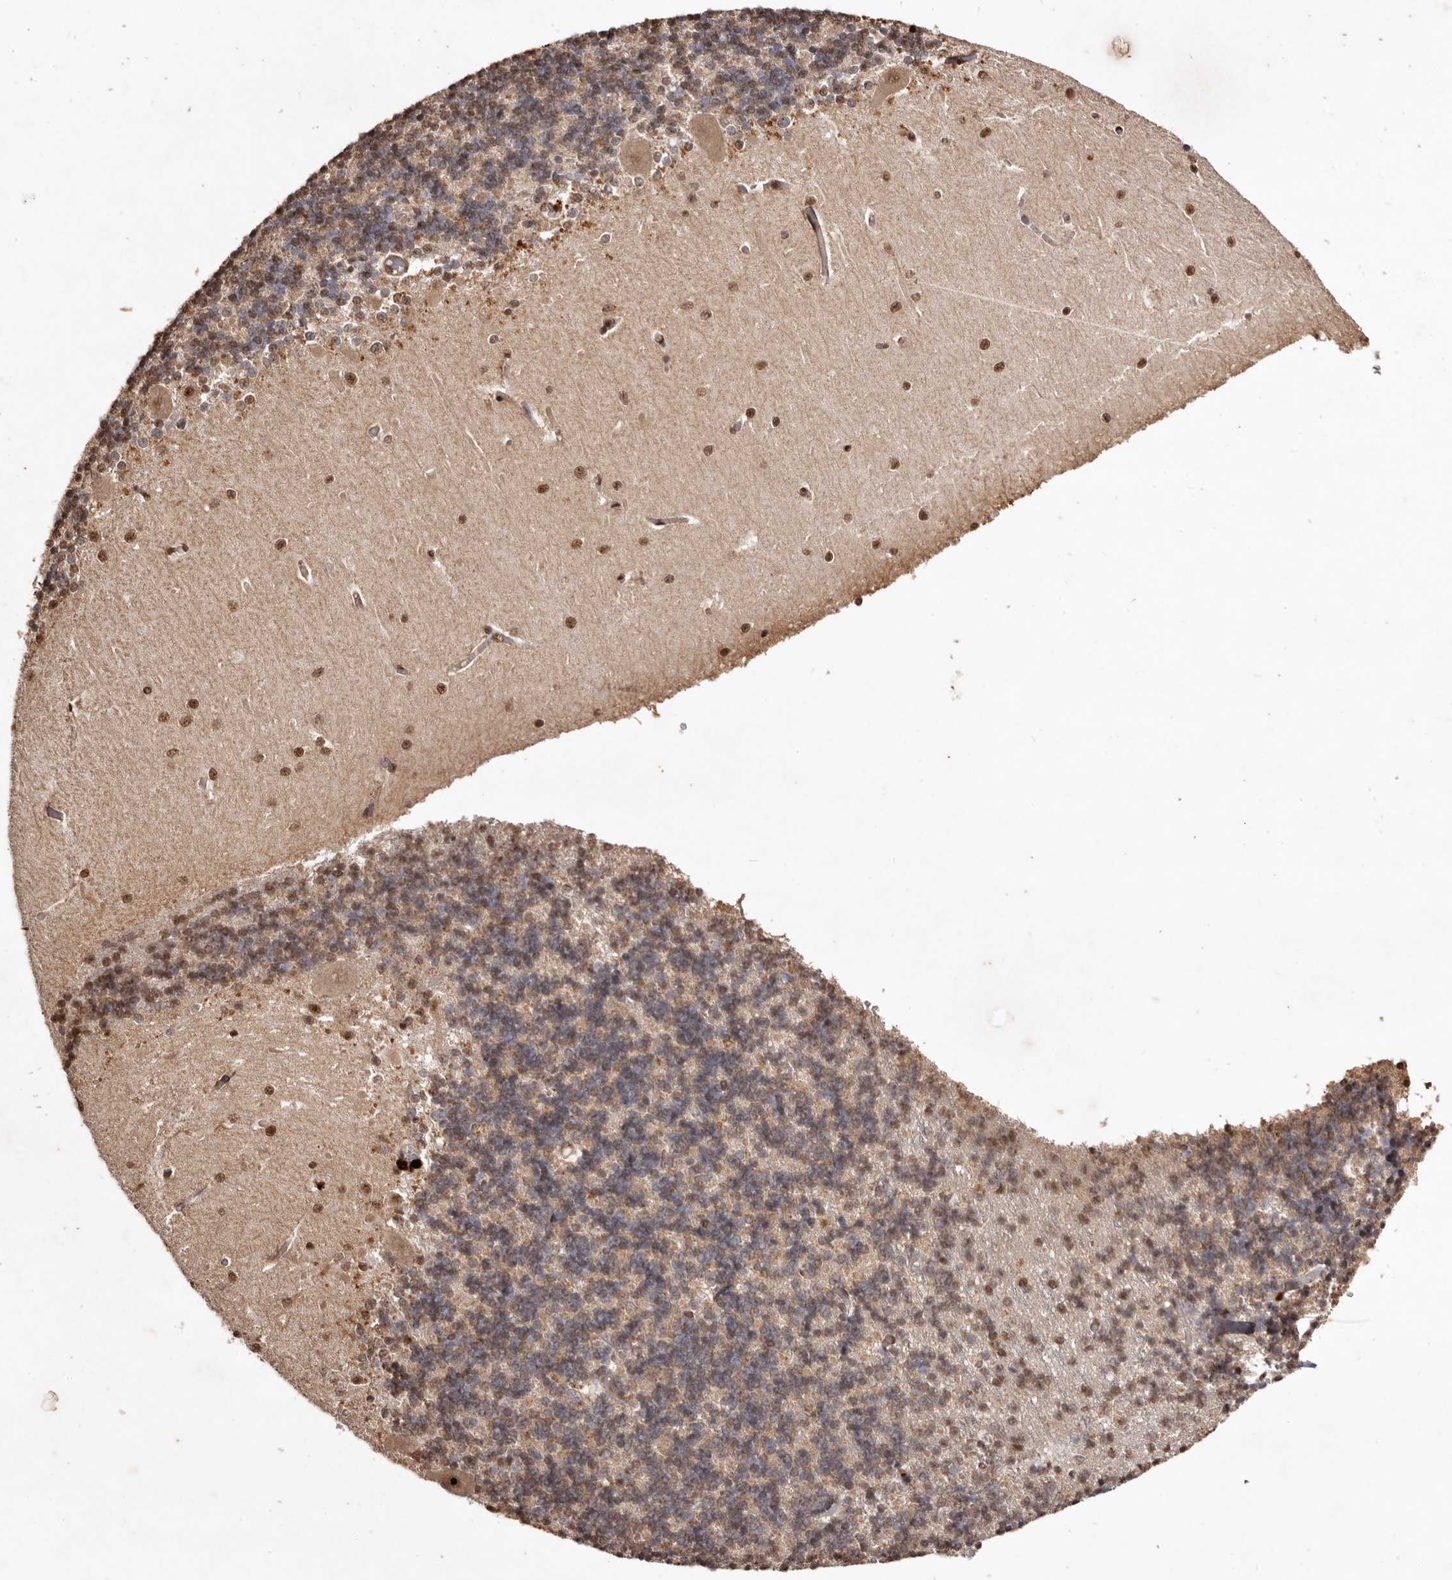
{"staining": {"intensity": "weak", "quantity": "25%-75%", "location": "cytoplasmic/membranous,nuclear"}, "tissue": "cerebellum", "cell_type": "Cells in granular layer", "image_type": "normal", "snomed": [{"axis": "morphology", "description": "Normal tissue, NOS"}, {"axis": "topography", "description": "Cerebellum"}], "caption": "High-power microscopy captured an immunohistochemistry (IHC) micrograph of benign cerebellum, revealing weak cytoplasmic/membranous,nuclear positivity in about 25%-75% of cells in granular layer. Nuclei are stained in blue.", "gene": "NOTCH1", "patient": {"sex": "male", "age": 37}}